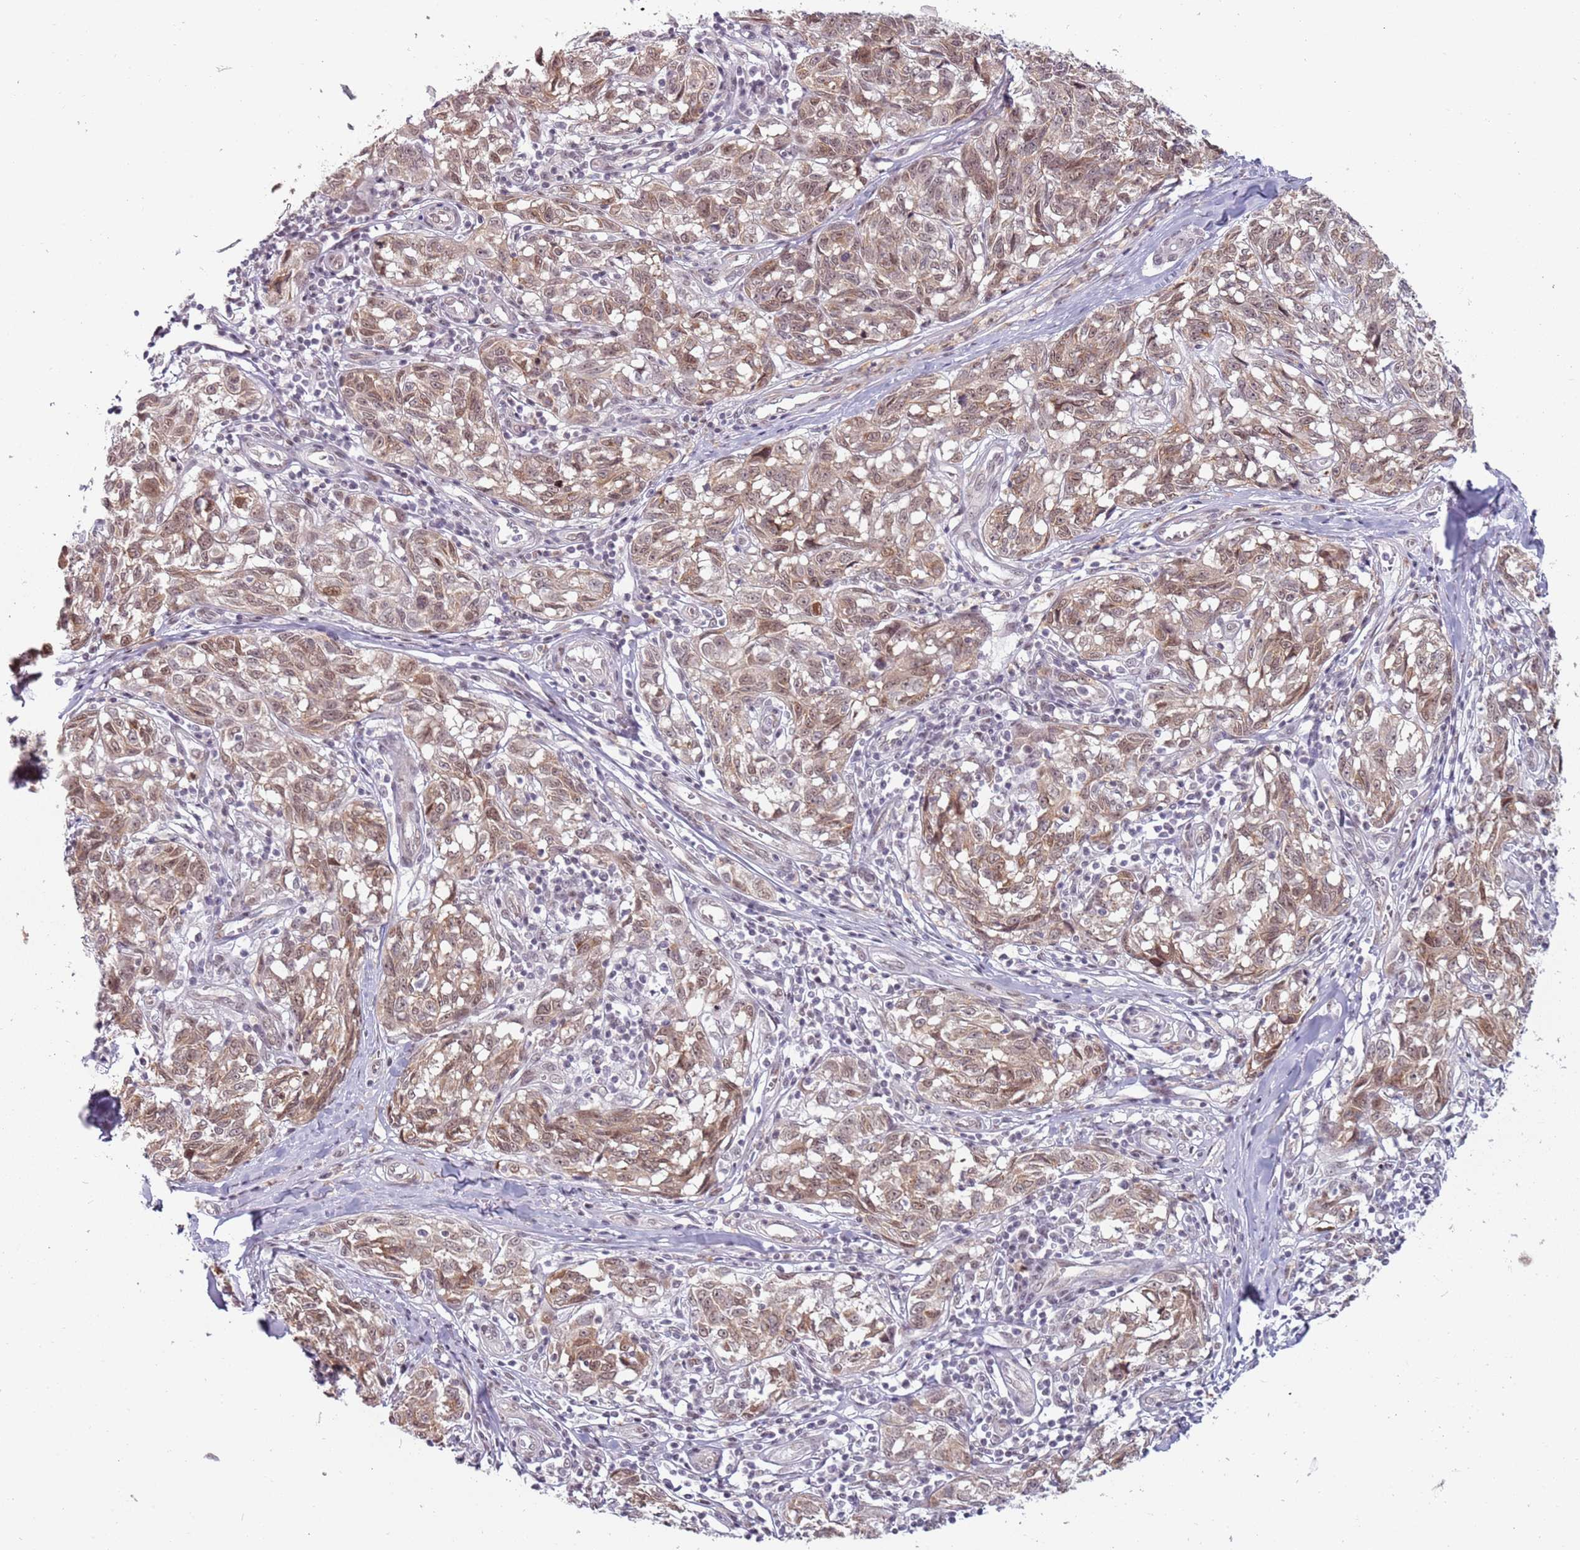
{"staining": {"intensity": "moderate", "quantity": ">75%", "location": "cytoplasmic/membranous,nuclear"}, "tissue": "melanoma", "cell_type": "Tumor cells", "image_type": "cancer", "snomed": [{"axis": "morphology", "description": "Normal tissue, NOS"}, {"axis": "morphology", "description": "Malignant melanoma, NOS"}, {"axis": "topography", "description": "Skin"}], "caption": "Protein analysis of melanoma tissue displays moderate cytoplasmic/membranous and nuclear expression in approximately >75% of tumor cells.", "gene": "REXO4", "patient": {"sex": "female", "age": 64}}